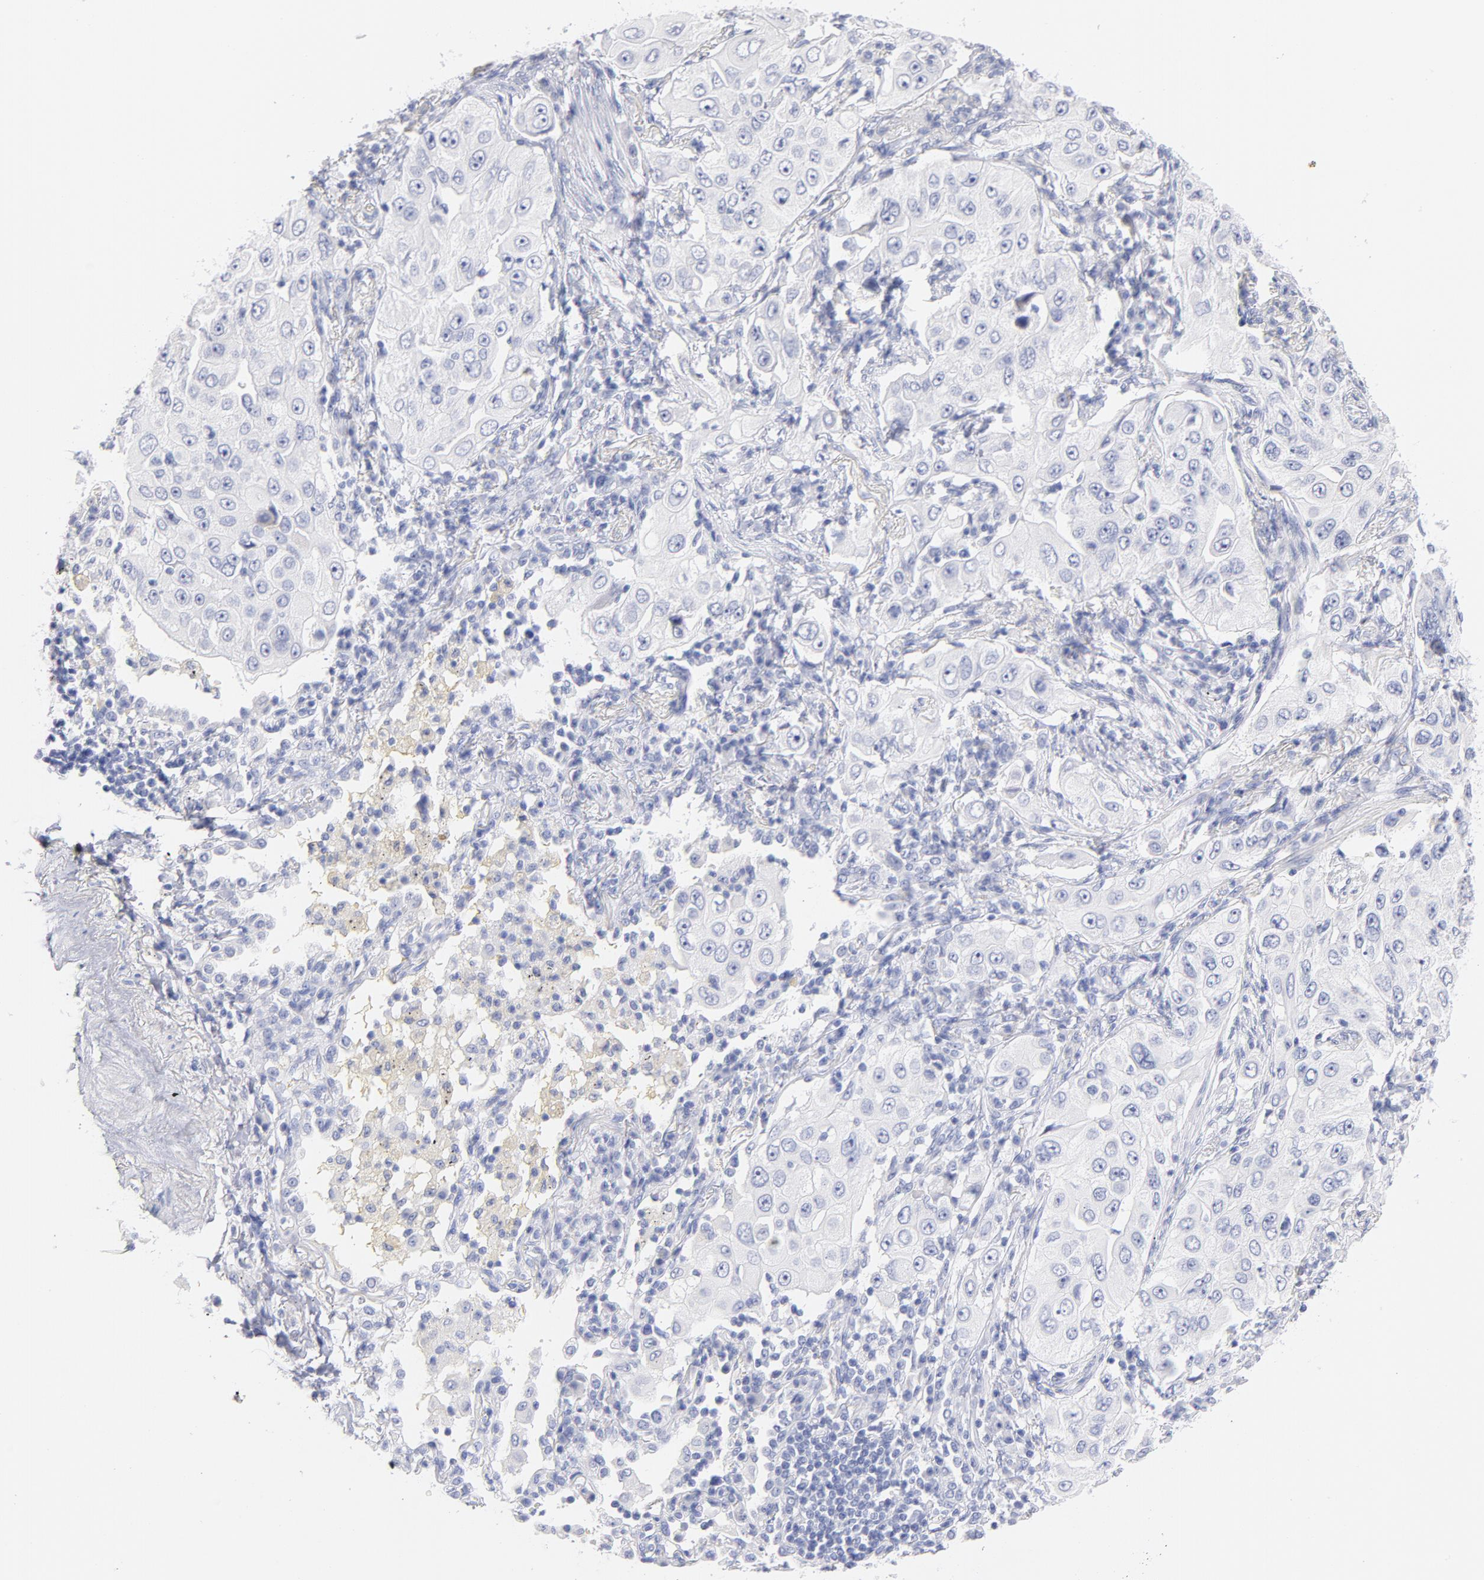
{"staining": {"intensity": "negative", "quantity": "none", "location": "none"}, "tissue": "lung cancer", "cell_type": "Tumor cells", "image_type": "cancer", "snomed": [{"axis": "morphology", "description": "Adenocarcinoma, NOS"}, {"axis": "topography", "description": "Lung"}], "caption": "A histopathology image of human adenocarcinoma (lung) is negative for staining in tumor cells.", "gene": "SCGN", "patient": {"sex": "male", "age": 84}}